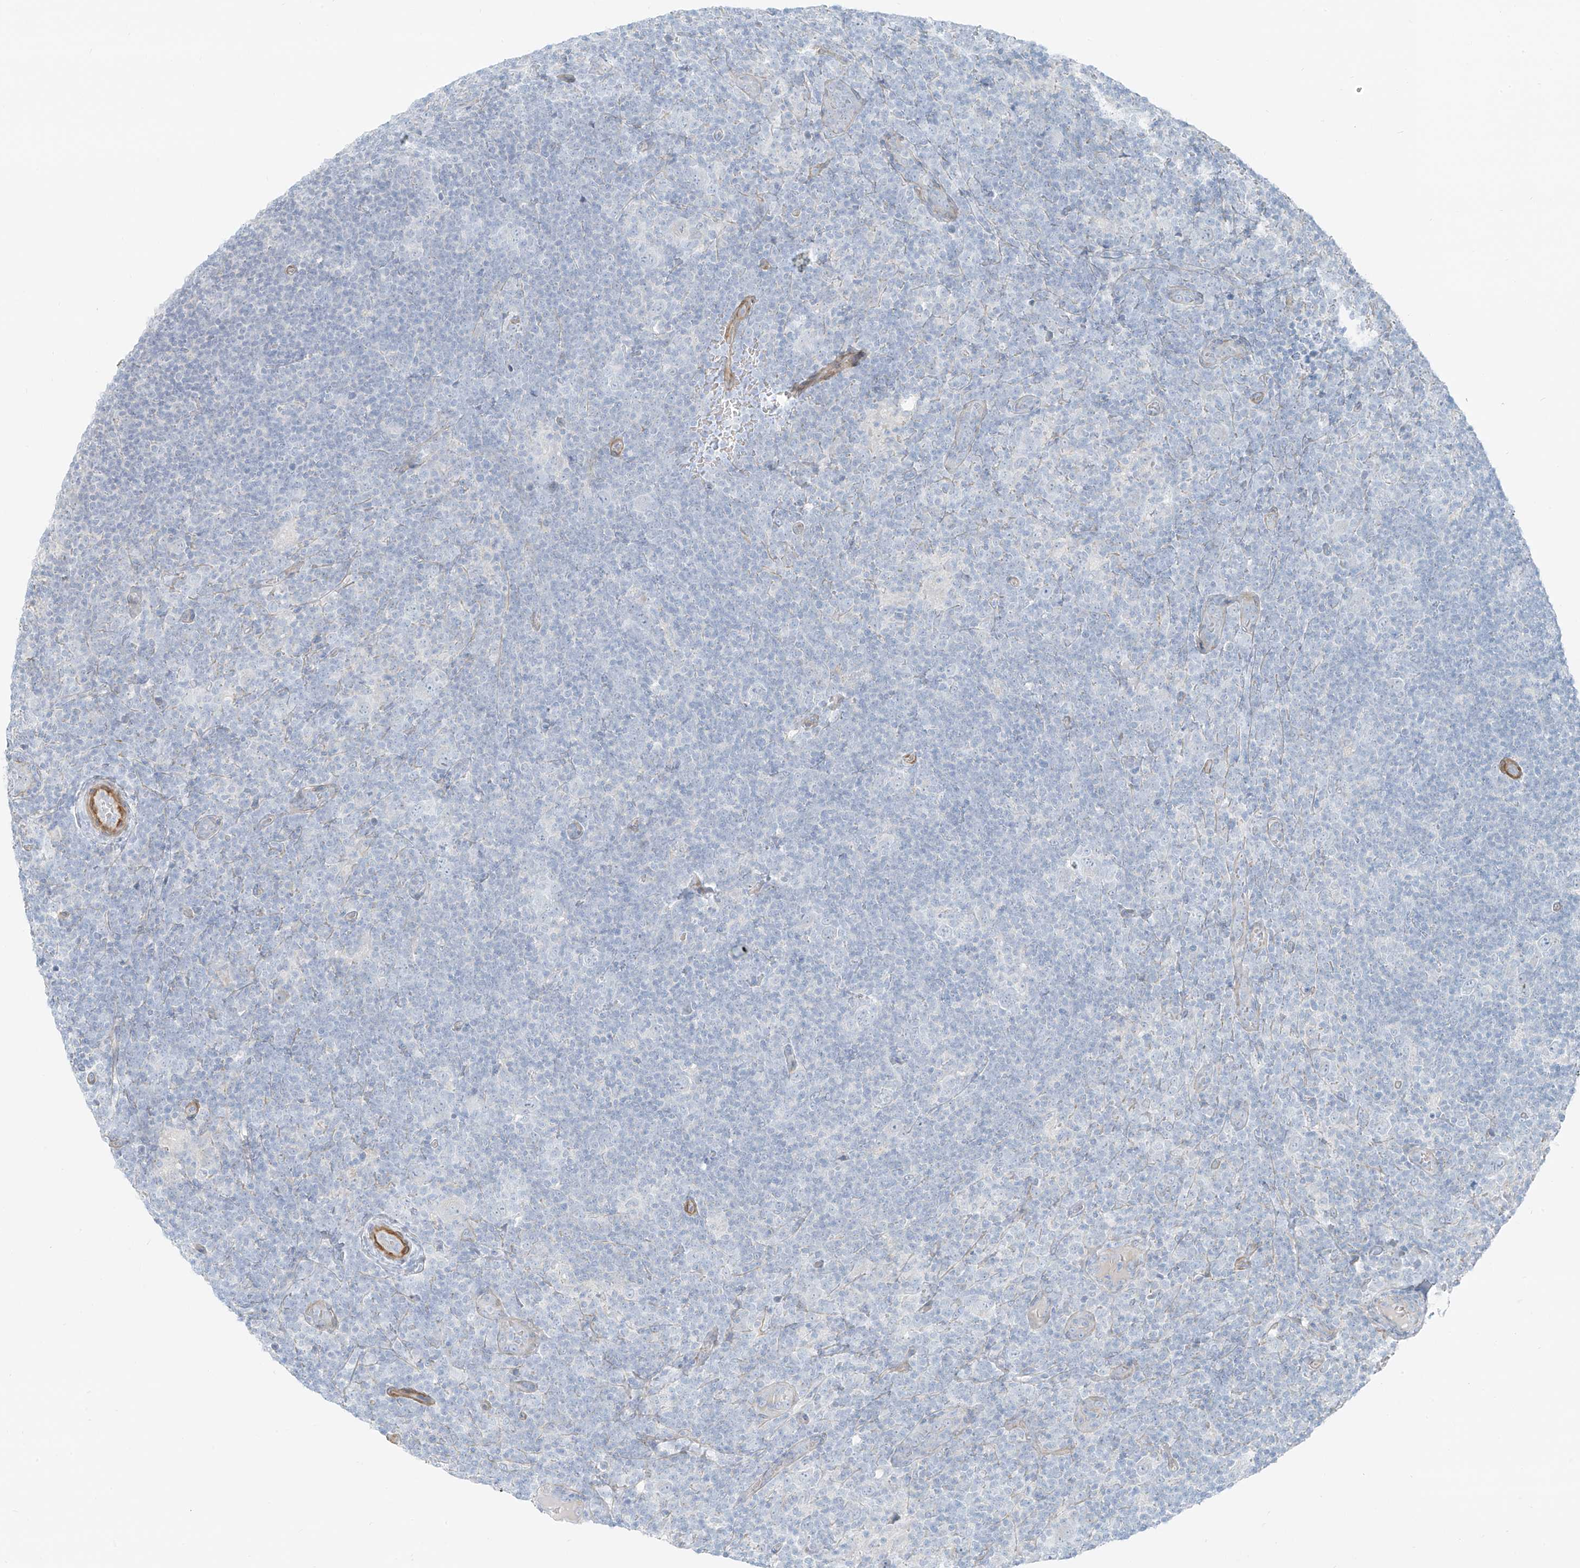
{"staining": {"intensity": "negative", "quantity": "none", "location": "none"}, "tissue": "lymphoma", "cell_type": "Tumor cells", "image_type": "cancer", "snomed": [{"axis": "morphology", "description": "Hodgkin's disease, NOS"}, {"axis": "topography", "description": "Lymph node"}], "caption": "Hodgkin's disease was stained to show a protein in brown. There is no significant expression in tumor cells.", "gene": "SMCP", "patient": {"sex": "female", "age": 57}}